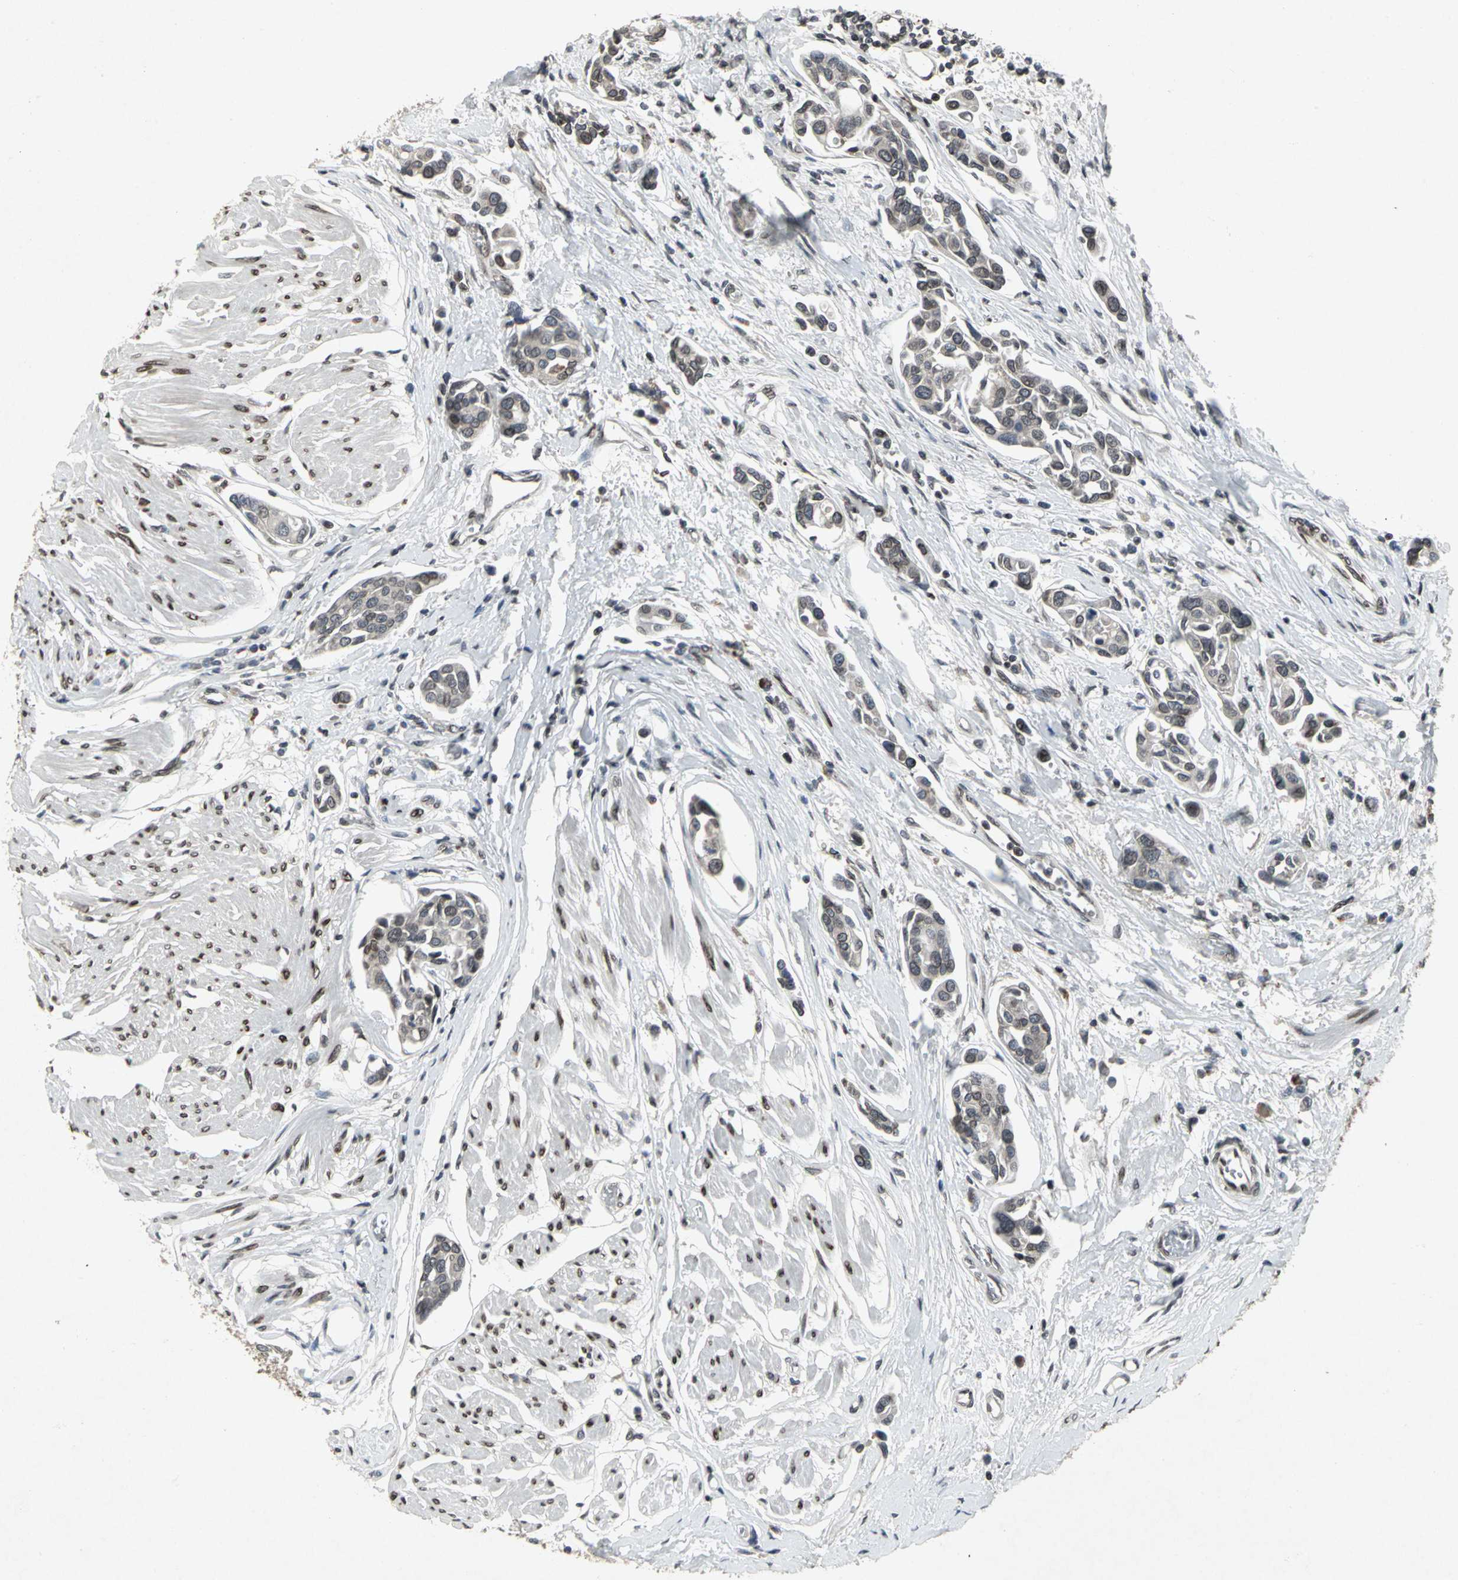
{"staining": {"intensity": "weak", "quantity": "25%-75%", "location": "nuclear"}, "tissue": "urothelial cancer", "cell_type": "Tumor cells", "image_type": "cancer", "snomed": [{"axis": "morphology", "description": "Urothelial carcinoma, High grade"}, {"axis": "topography", "description": "Urinary bladder"}], "caption": "IHC image of neoplastic tissue: human high-grade urothelial carcinoma stained using immunohistochemistry (IHC) displays low levels of weak protein expression localized specifically in the nuclear of tumor cells, appearing as a nuclear brown color.", "gene": "SH2B3", "patient": {"sex": "male", "age": 78}}